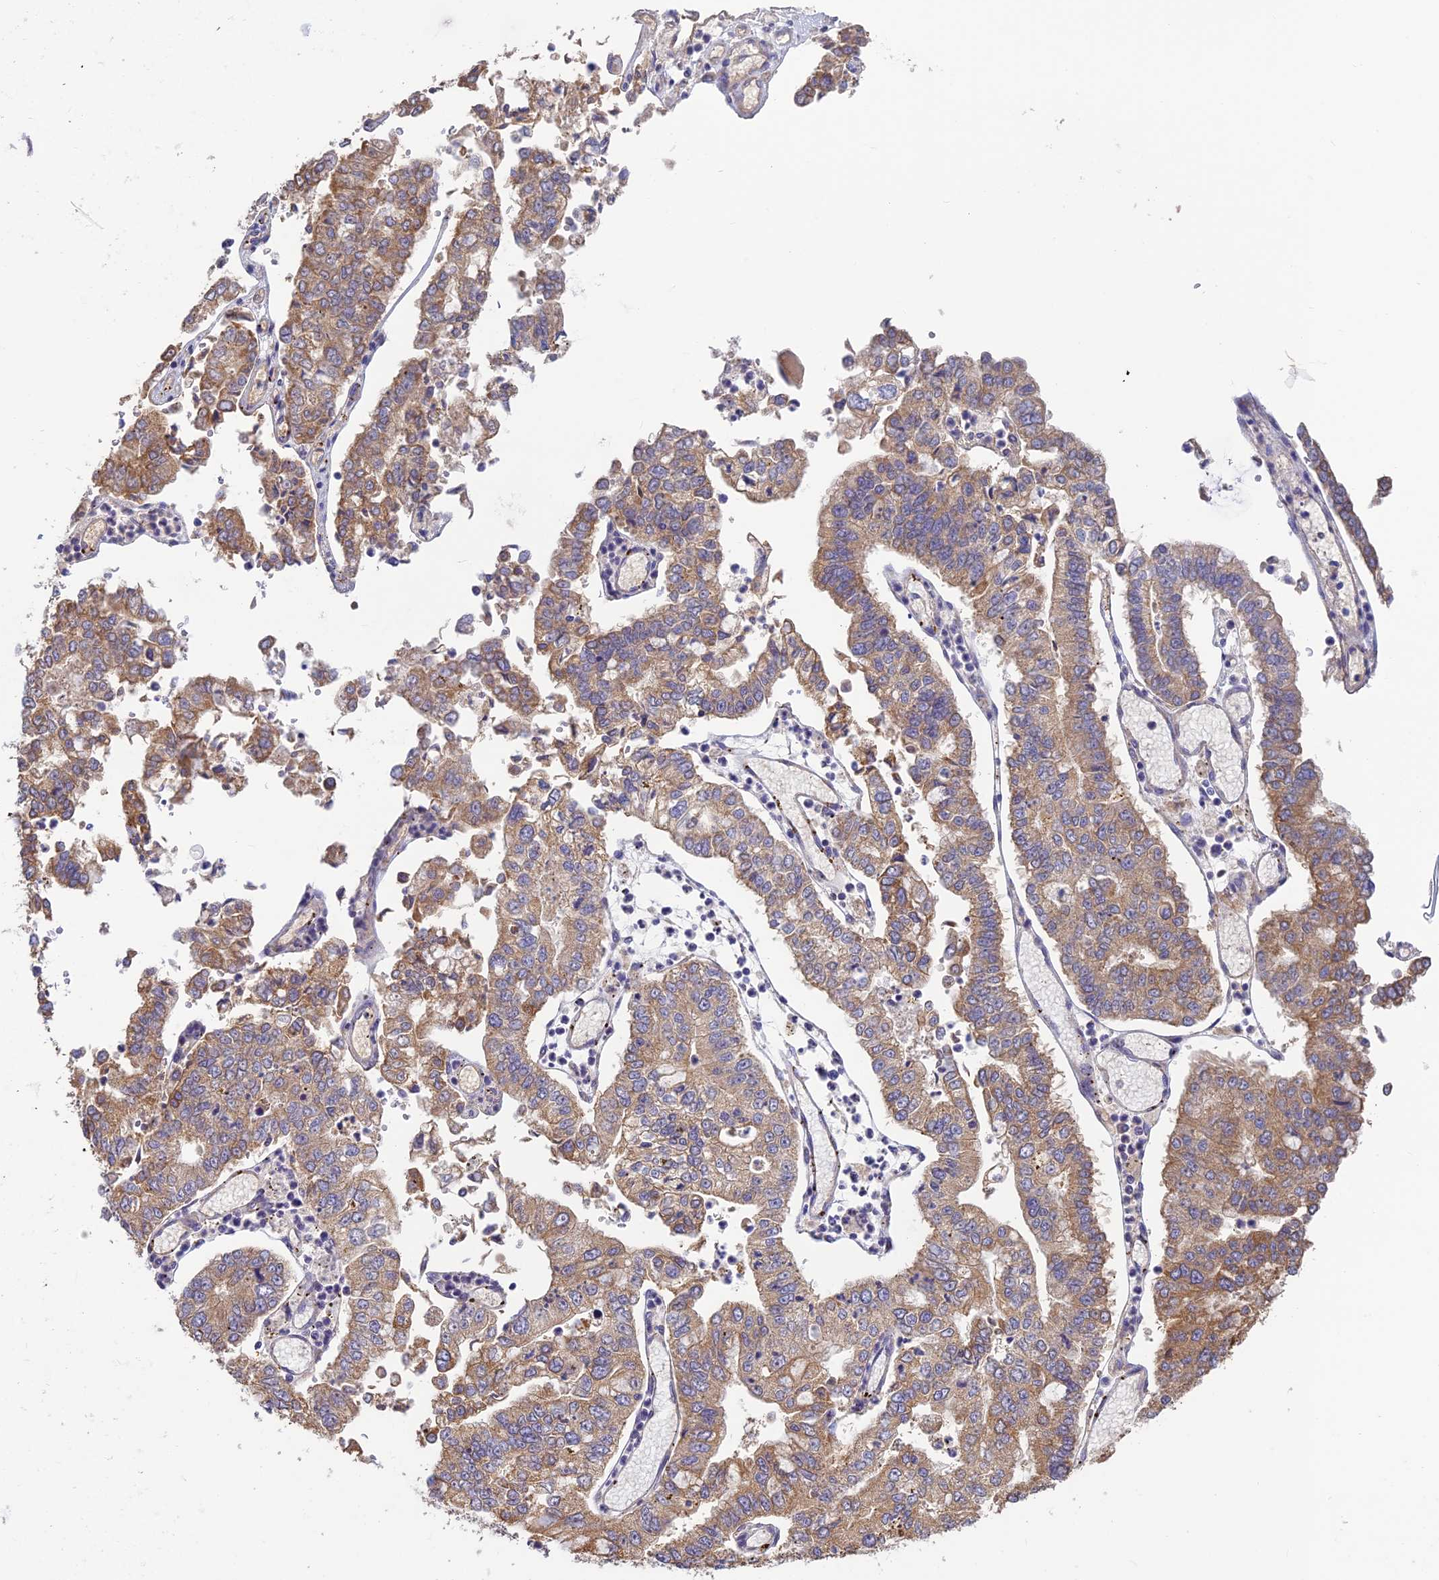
{"staining": {"intensity": "weak", "quantity": ">75%", "location": "cytoplasmic/membranous"}, "tissue": "stomach cancer", "cell_type": "Tumor cells", "image_type": "cancer", "snomed": [{"axis": "morphology", "description": "Adenocarcinoma, NOS"}, {"axis": "topography", "description": "Stomach"}], "caption": "Weak cytoplasmic/membranous protein staining is present in approximately >75% of tumor cells in stomach adenocarcinoma.", "gene": "HECA", "patient": {"sex": "male", "age": 76}}